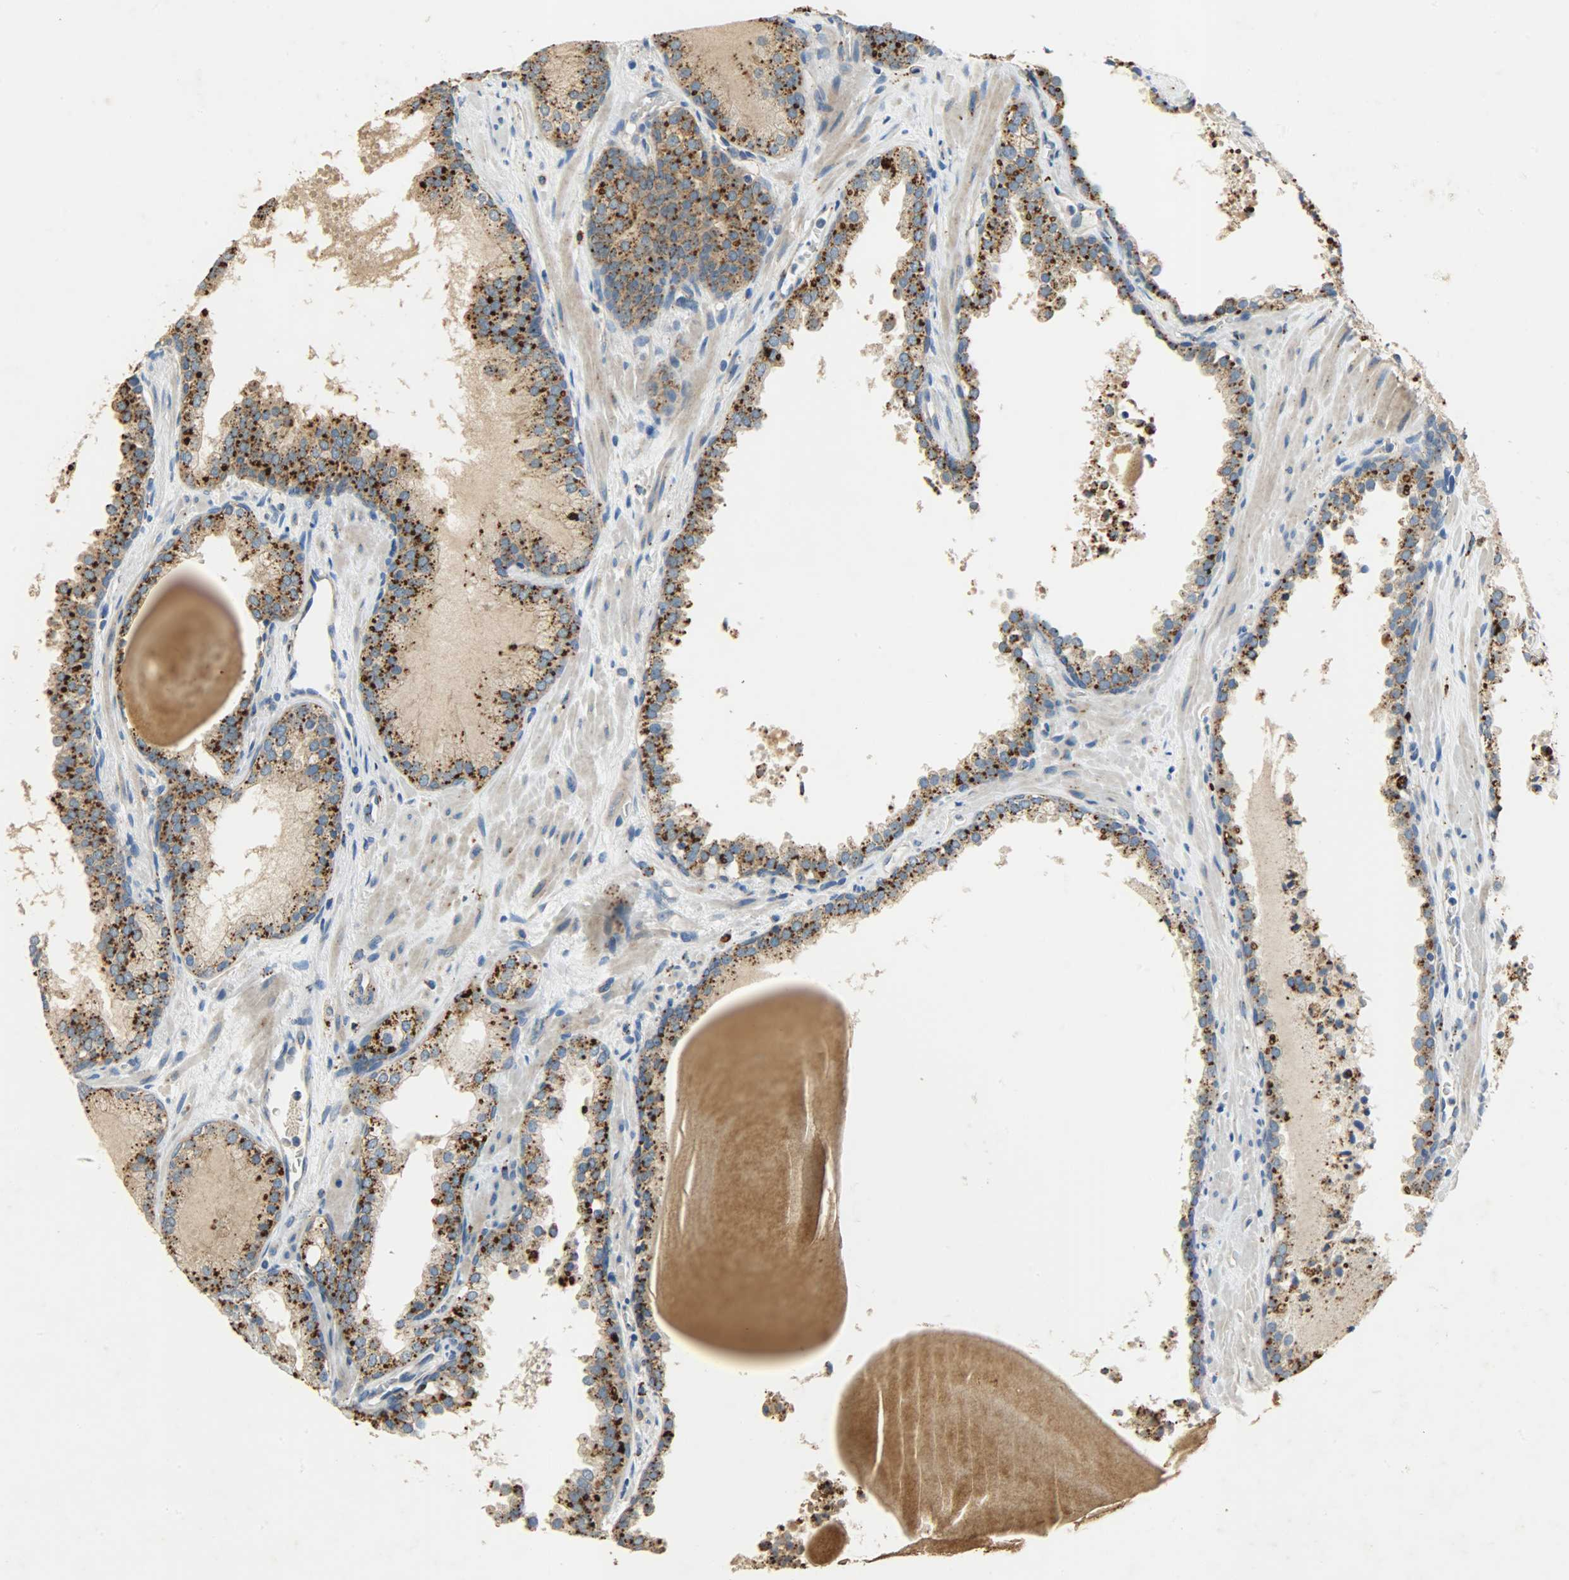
{"staining": {"intensity": "moderate", "quantity": ">75%", "location": "cytoplasmic/membranous"}, "tissue": "prostate cancer", "cell_type": "Tumor cells", "image_type": "cancer", "snomed": [{"axis": "morphology", "description": "Adenocarcinoma, Low grade"}, {"axis": "topography", "description": "Prostate"}], "caption": "Moderate cytoplasmic/membranous staining is appreciated in about >75% of tumor cells in prostate low-grade adenocarcinoma. The protein is stained brown, and the nuclei are stained in blue (DAB (3,3'-diaminobenzidine) IHC with brightfield microscopy, high magnification).", "gene": "ASAH1", "patient": {"sex": "male", "age": 63}}